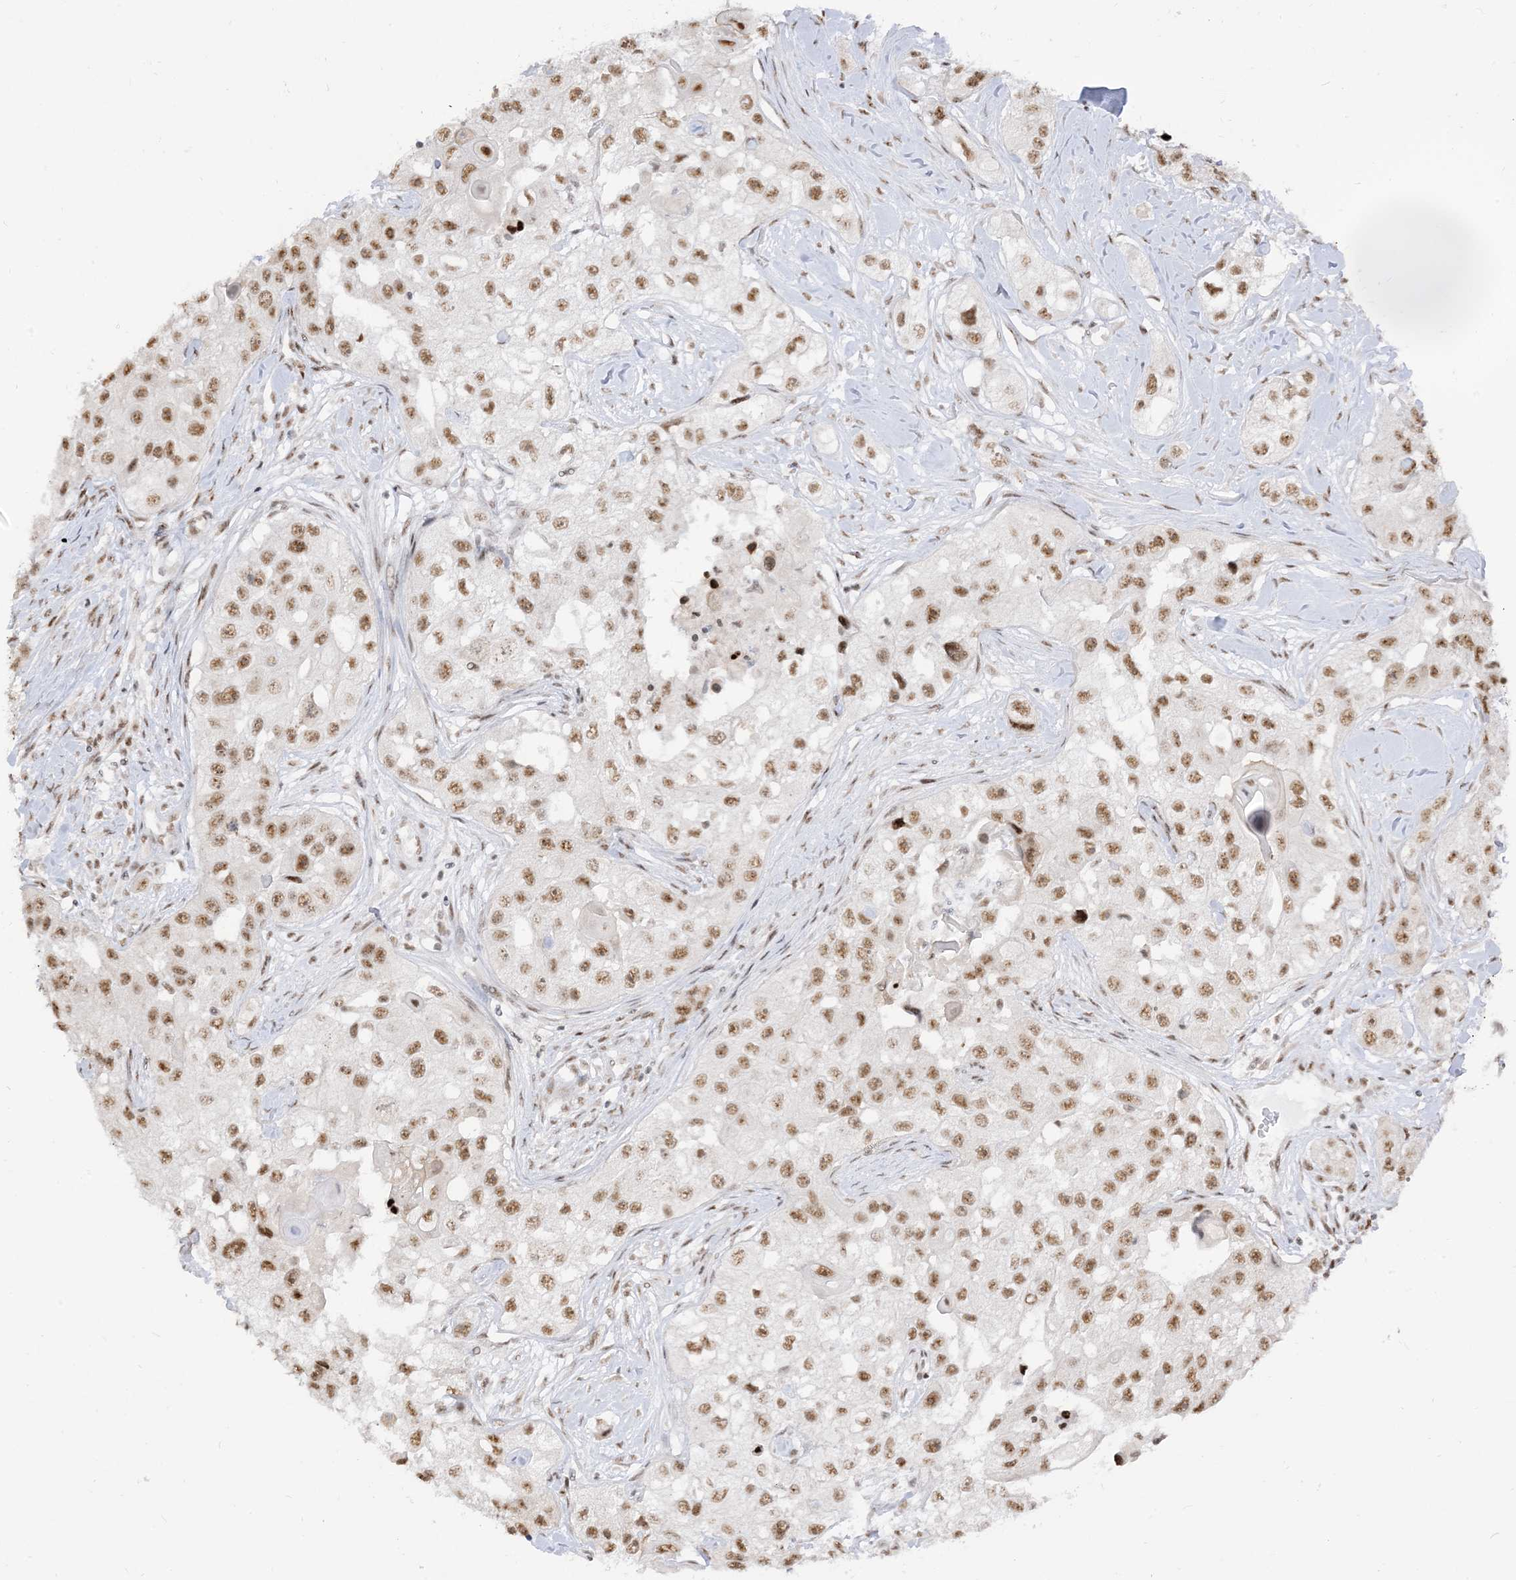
{"staining": {"intensity": "moderate", "quantity": ">75%", "location": "nuclear"}, "tissue": "head and neck cancer", "cell_type": "Tumor cells", "image_type": "cancer", "snomed": [{"axis": "morphology", "description": "Normal tissue, NOS"}, {"axis": "morphology", "description": "Squamous cell carcinoma, NOS"}, {"axis": "topography", "description": "Skeletal muscle"}, {"axis": "topography", "description": "Head-Neck"}], "caption": "An image of human head and neck cancer (squamous cell carcinoma) stained for a protein exhibits moderate nuclear brown staining in tumor cells. (DAB (3,3'-diaminobenzidine) = brown stain, brightfield microscopy at high magnification).", "gene": "ARGLU1", "patient": {"sex": "male", "age": 51}}